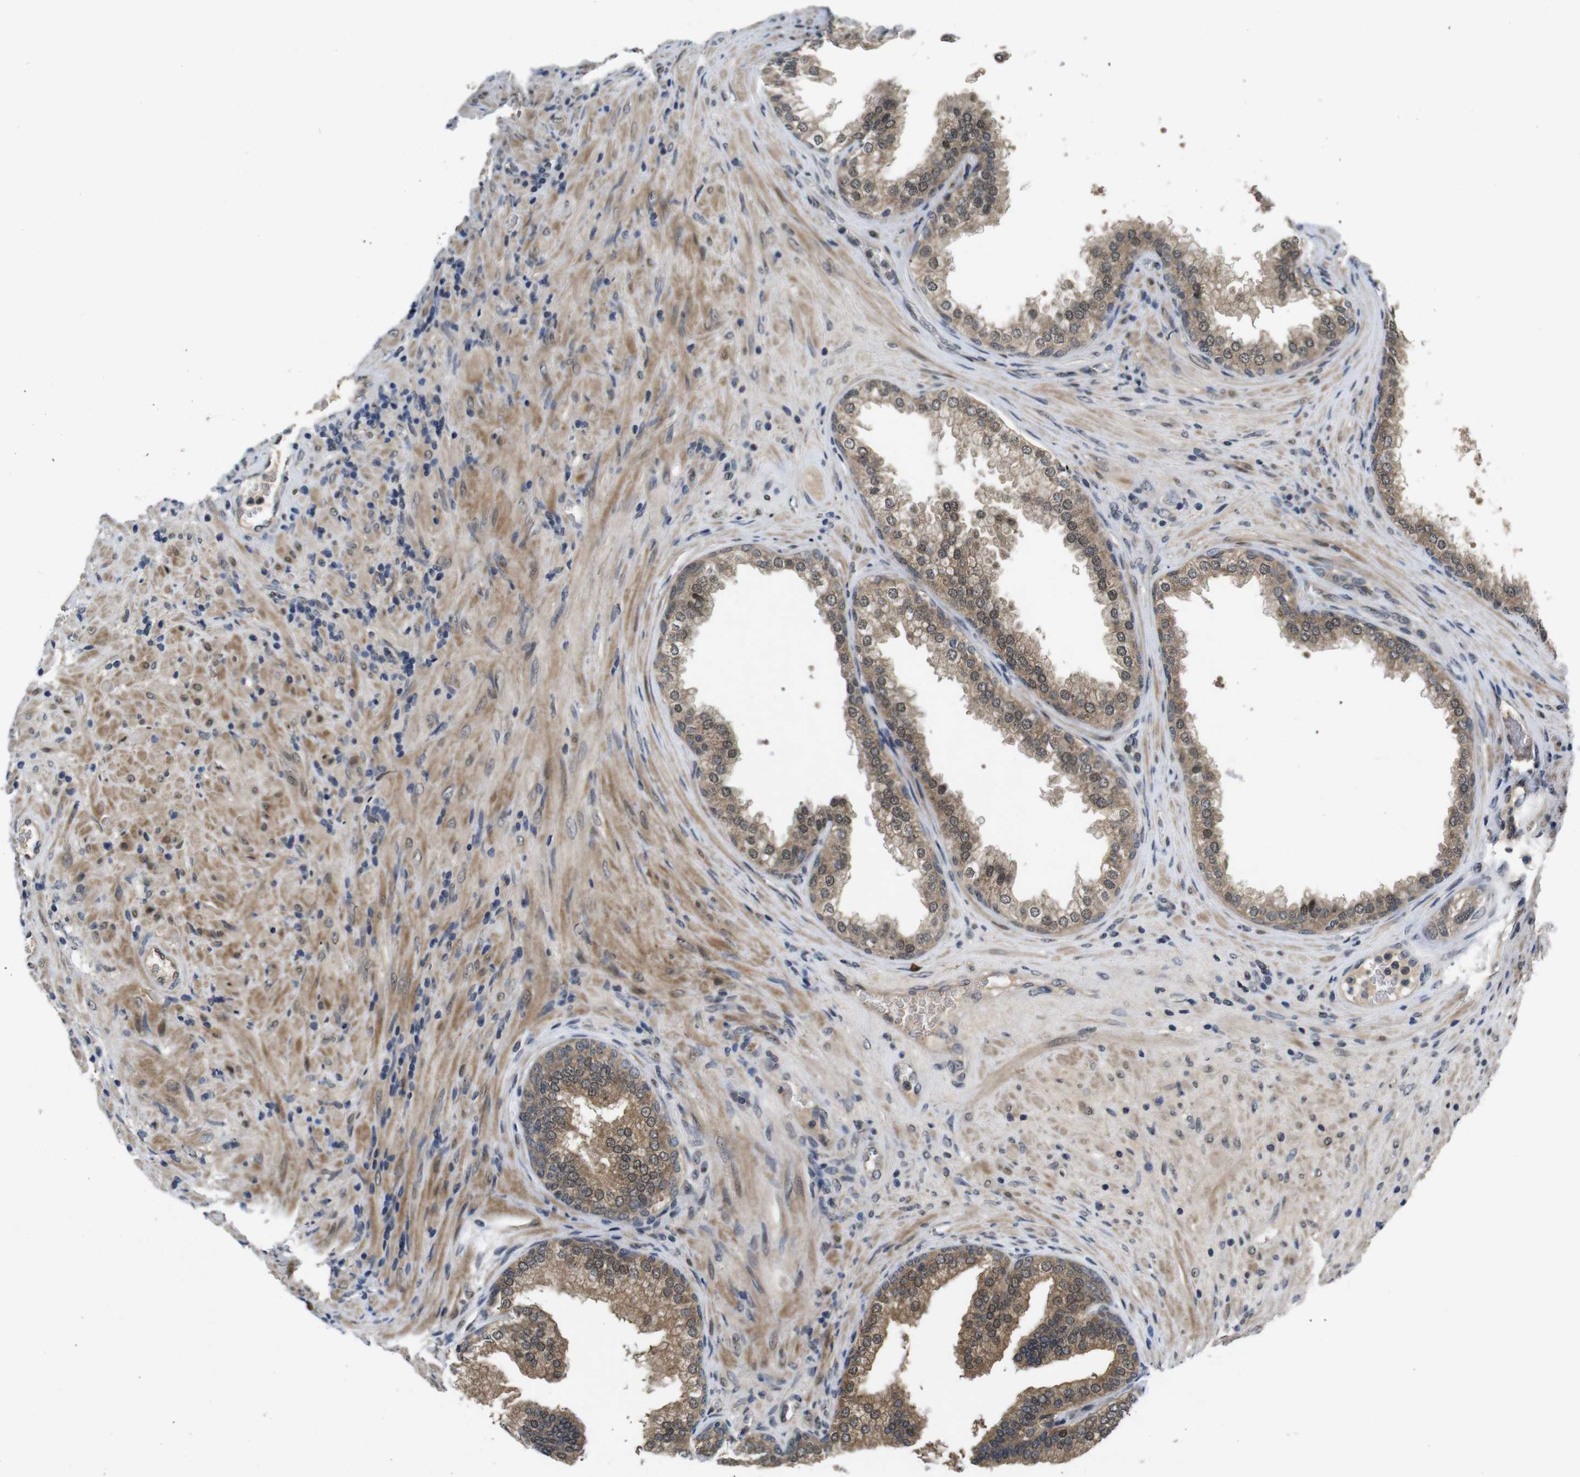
{"staining": {"intensity": "moderate", "quantity": ">75%", "location": "cytoplasmic/membranous,nuclear"}, "tissue": "prostate", "cell_type": "Glandular cells", "image_type": "normal", "snomed": [{"axis": "morphology", "description": "Normal tissue, NOS"}, {"axis": "topography", "description": "Prostate"}], "caption": "Immunohistochemistry micrograph of unremarkable human prostate stained for a protein (brown), which demonstrates medium levels of moderate cytoplasmic/membranous,nuclear staining in approximately >75% of glandular cells.", "gene": "ZBTB46", "patient": {"sex": "male", "age": 76}}